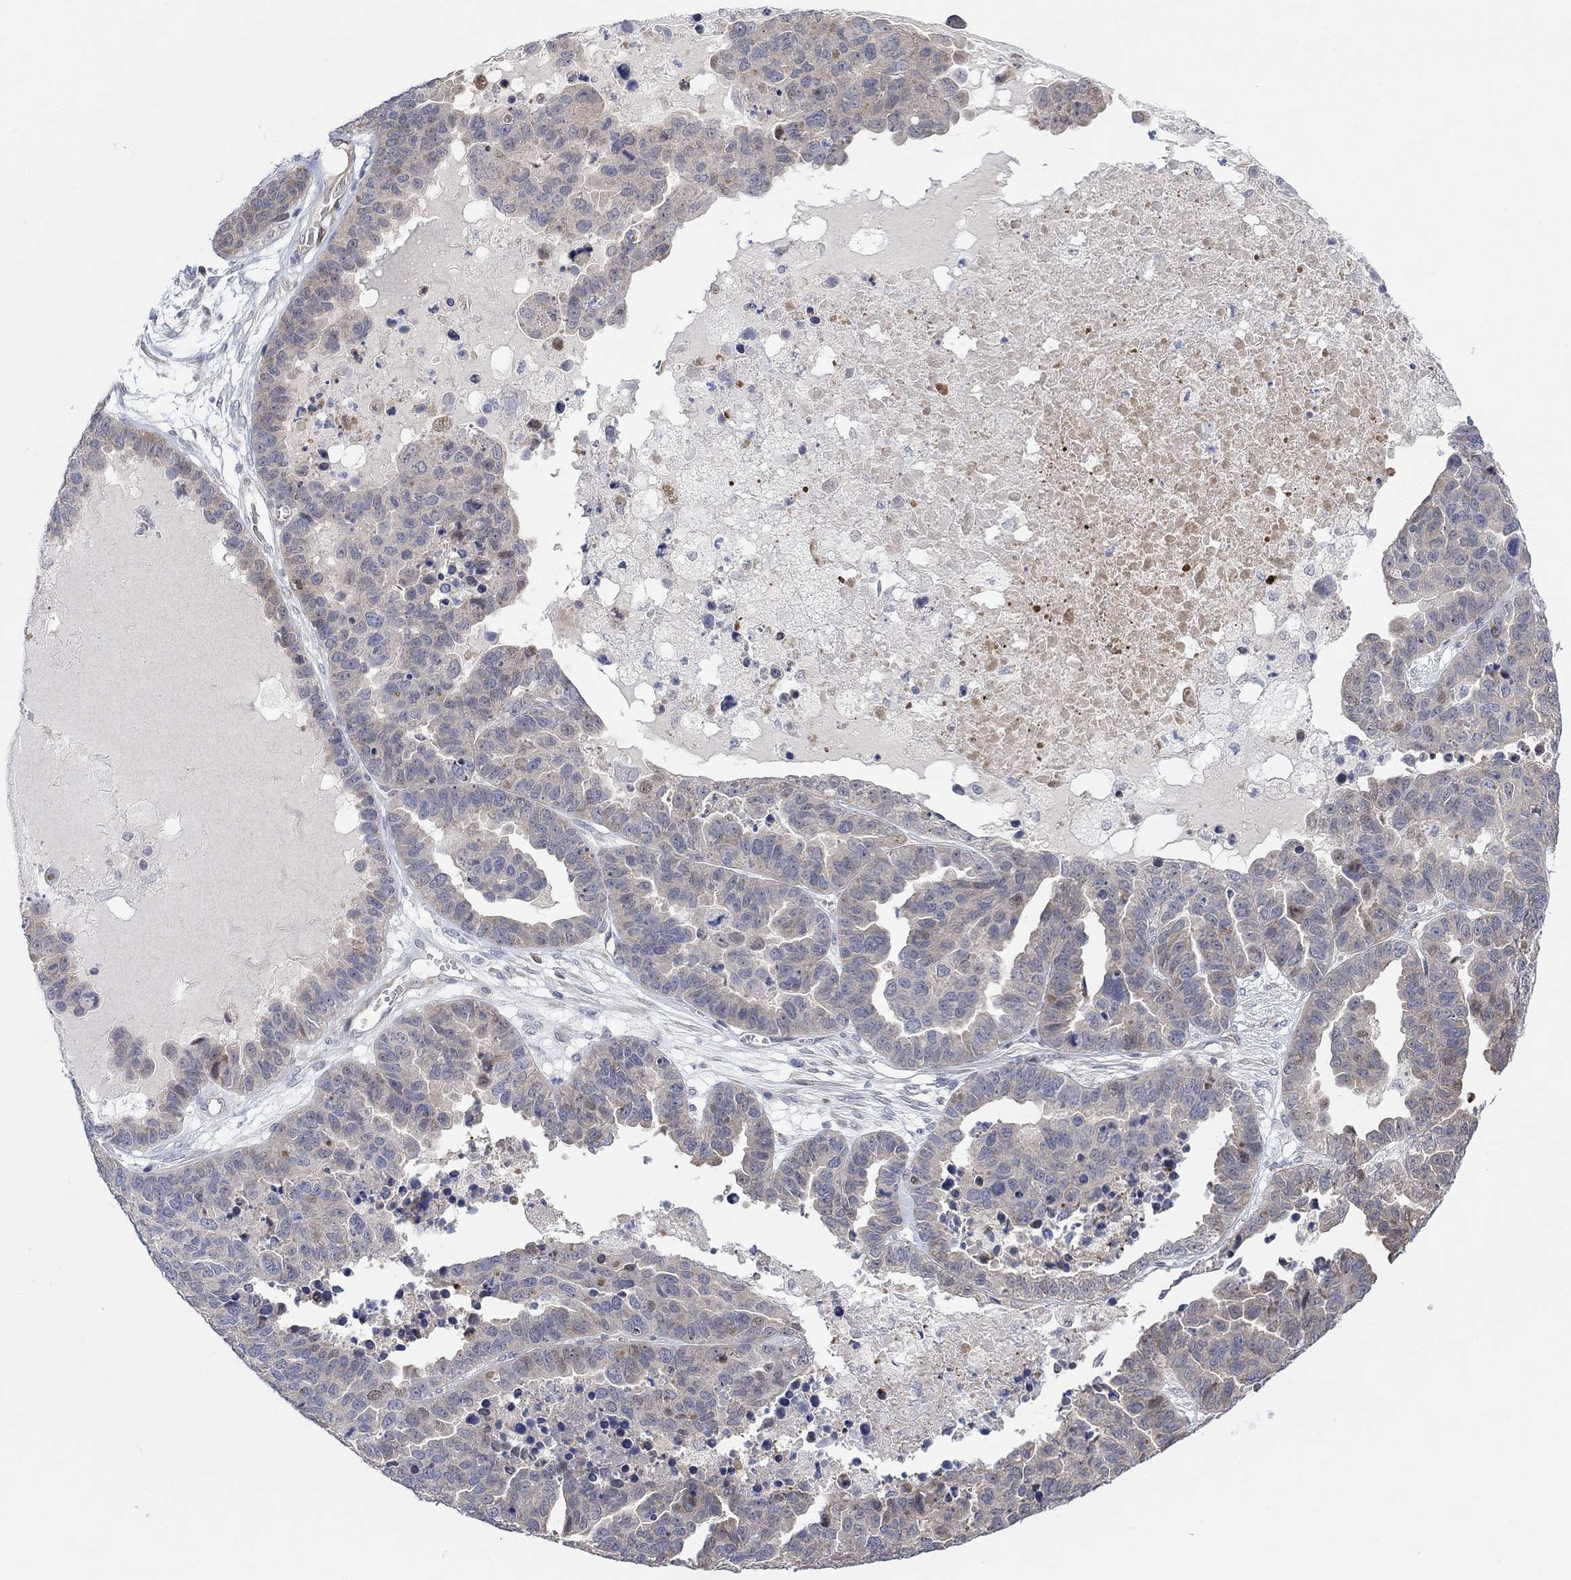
{"staining": {"intensity": "weak", "quantity": "<25%", "location": "cytoplasmic/membranous"}, "tissue": "ovarian cancer", "cell_type": "Tumor cells", "image_type": "cancer", "snomed": [{"axis": "morphology", "description": "Cystadenocarcinoma, serous, NOS"}, {"axis": "topography", "description": "Ovary"}], "caption": "Immunohistochemical staining of ovarian serous cystadenocarcinoma exhibits no significant staining in tumor cells.", "gene": "CNTF", "patient": {"sex": "female", "age": 87}}